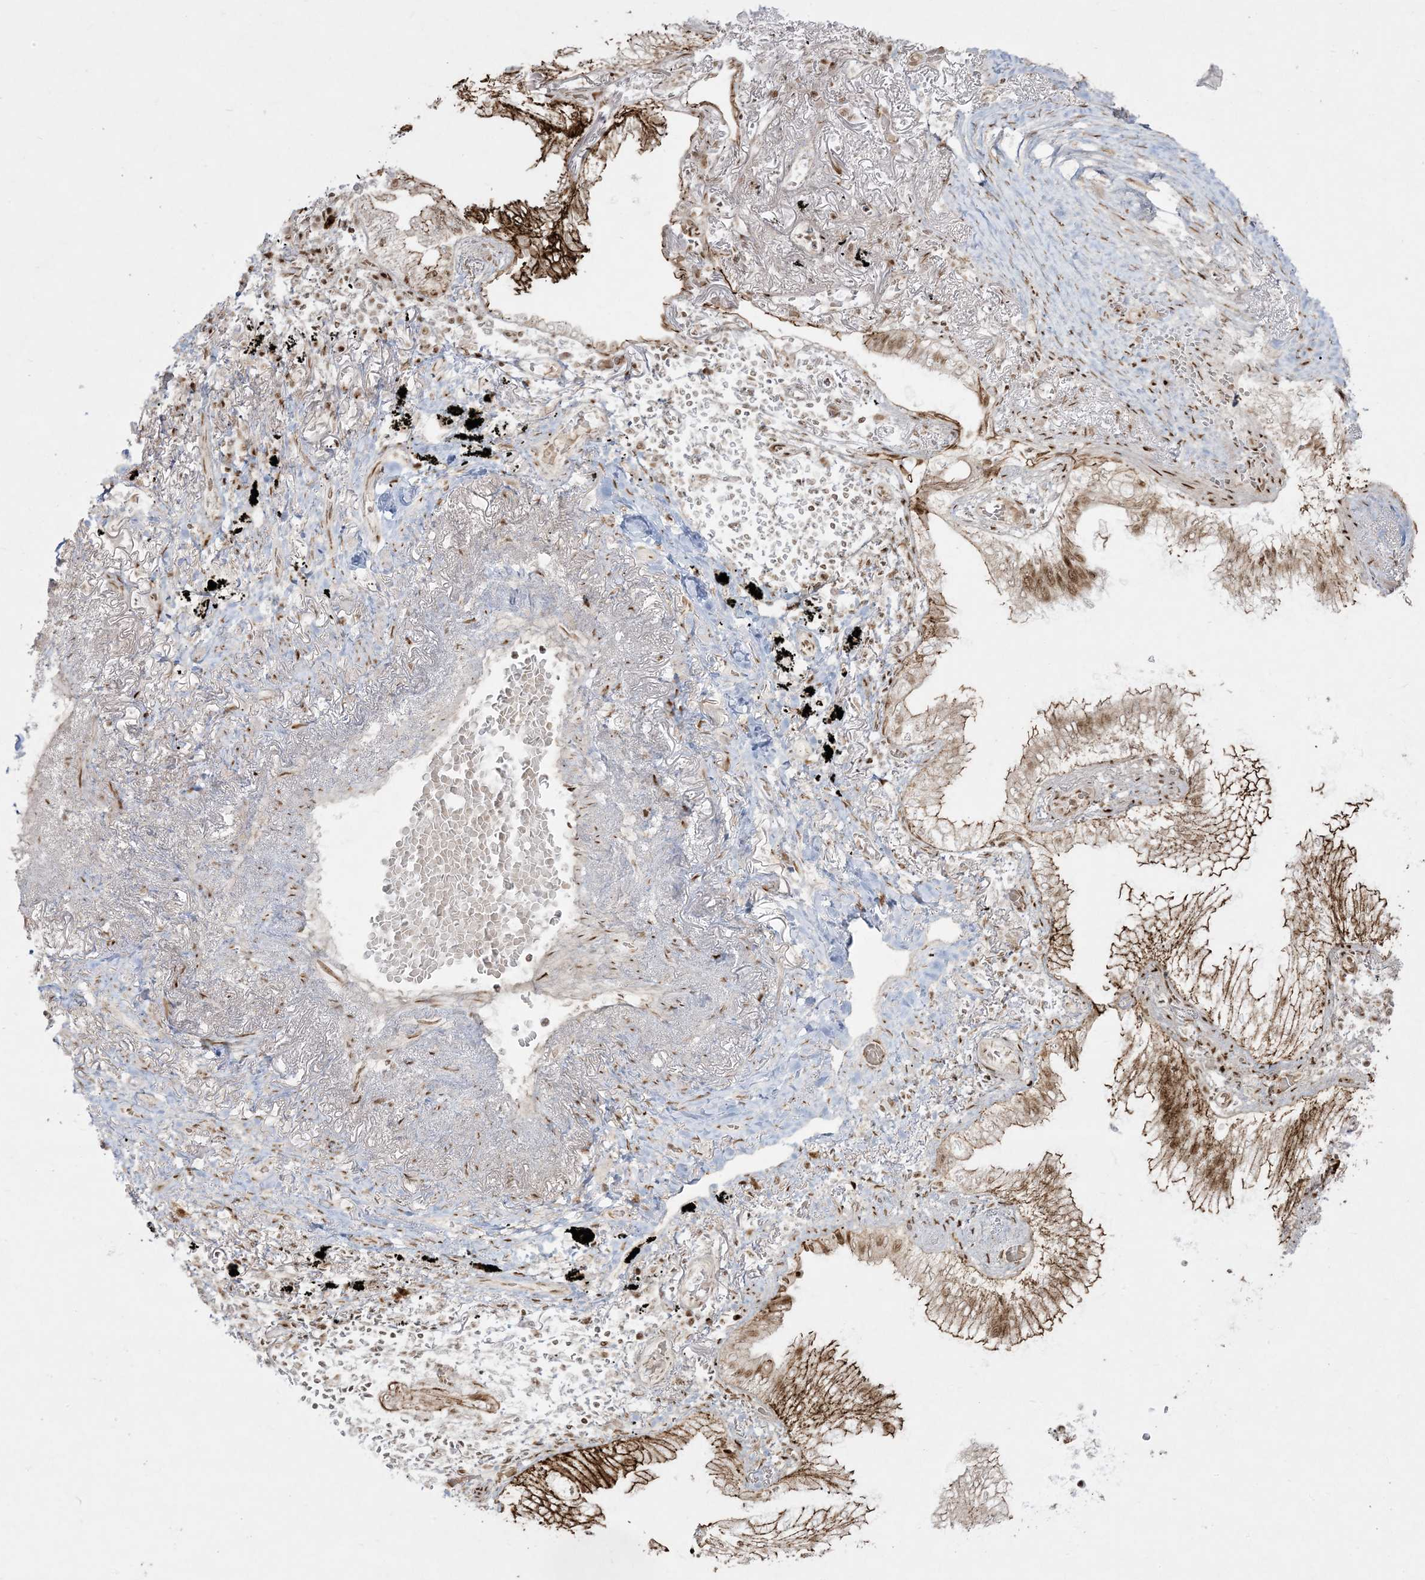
{"staining": {"intensity": "strong", "quantity": "25%-75%", "location": "cytoplasmic/membranous,nuclear"}, "tissue": "lung cancer", "cell_type": "Tumor cells", "image_type": "cancer", "snomed": [{"axis": "morphology", "description": "Adenocarcinoma, NOS"}, {"axis": "topography", "description": "Lung"}], "caption": "Lung cancer (adenocarcinoma) stained with a protein marker demonstrates strong staining in tumor cells.", "gene": "RBM10", "patient": {"sex": "female", "age": 70}}